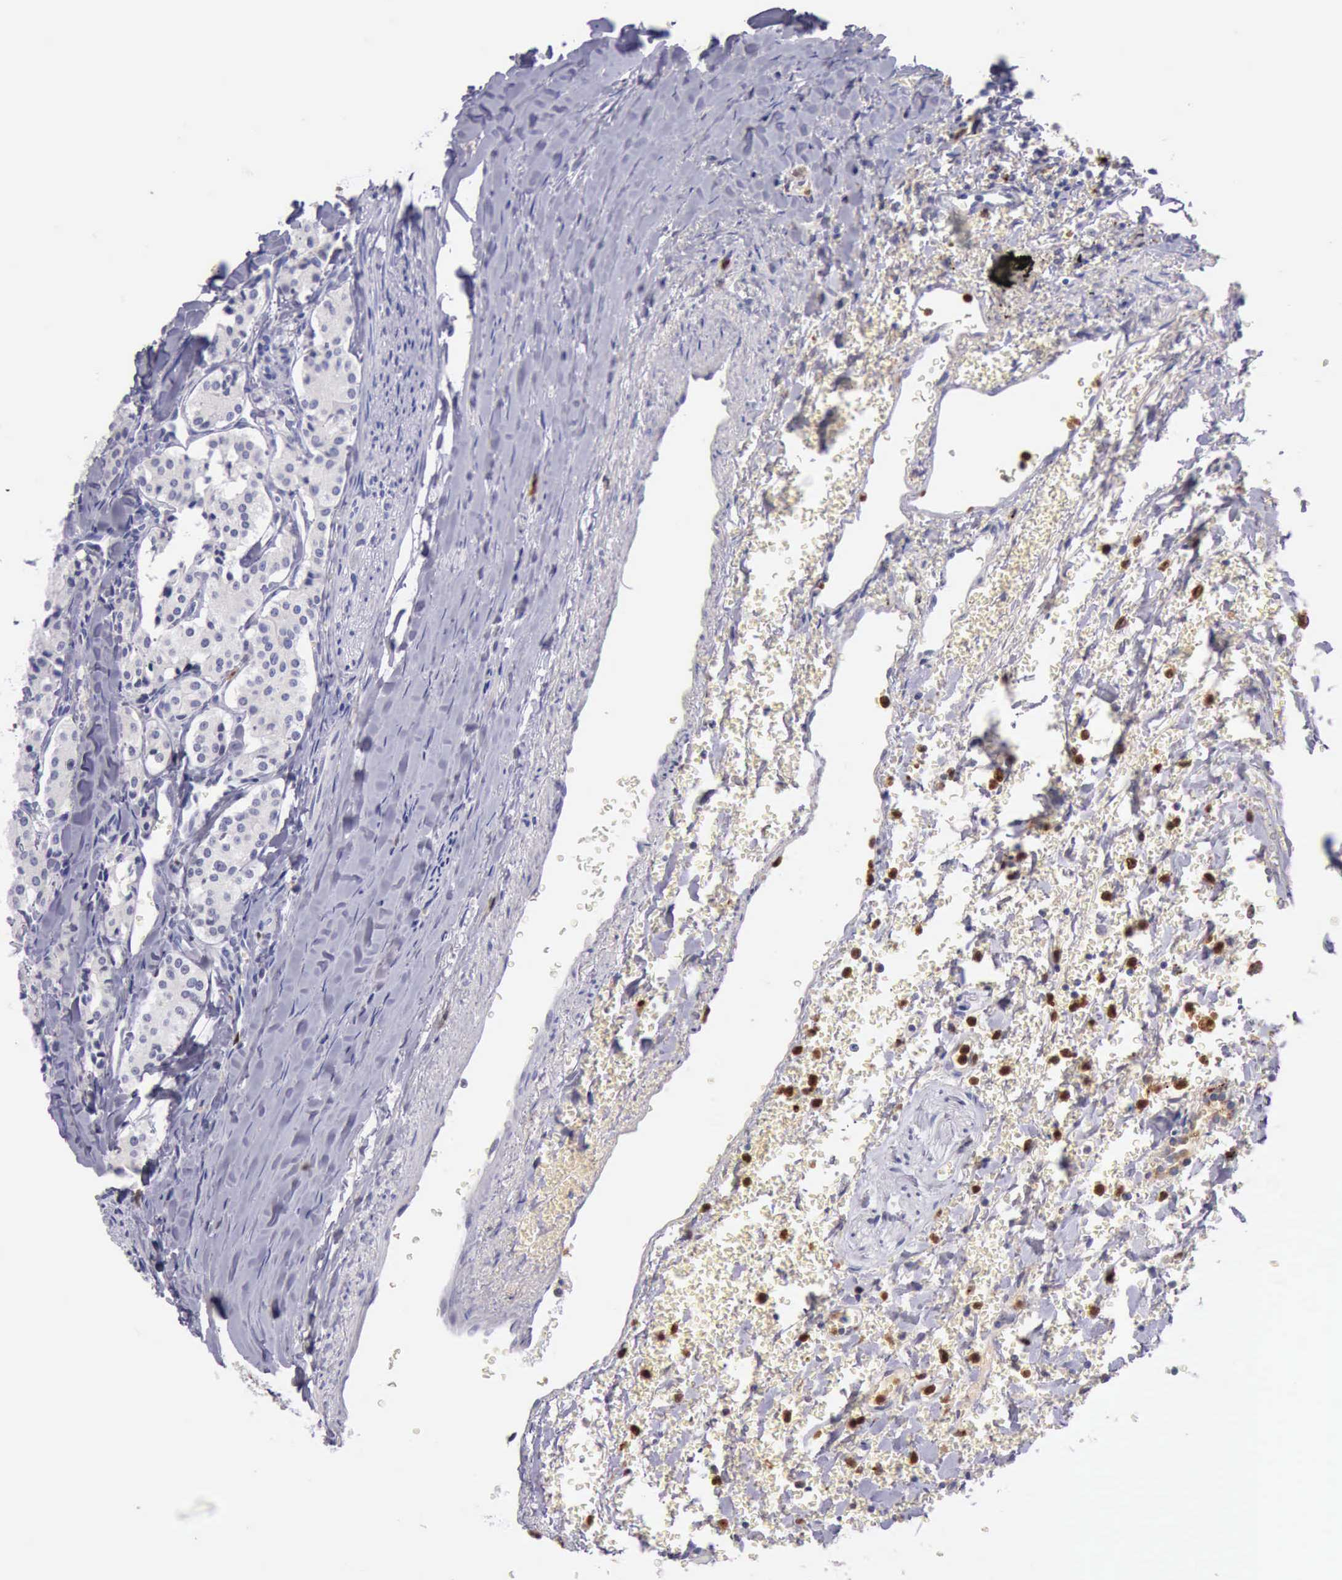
{"staining": {"intensity": "negative", "quantity": "none", "location": "none"}, "tissue": "carcinoid", "cell_type": "Tumor cells", "image_type": "cancer", "snomed": [{"axis": "morphology", "description": "Carcinoid, malignant, NOS"}, {"axis": "topography", "description": "Bronchus"}], "caption": "Carcinoid stained for a protein using immunohistochemistry (IHC) exhibits no staining tumor cells.", "gene": "CSTA", "patient": {"sex": "male", "age": 55}}